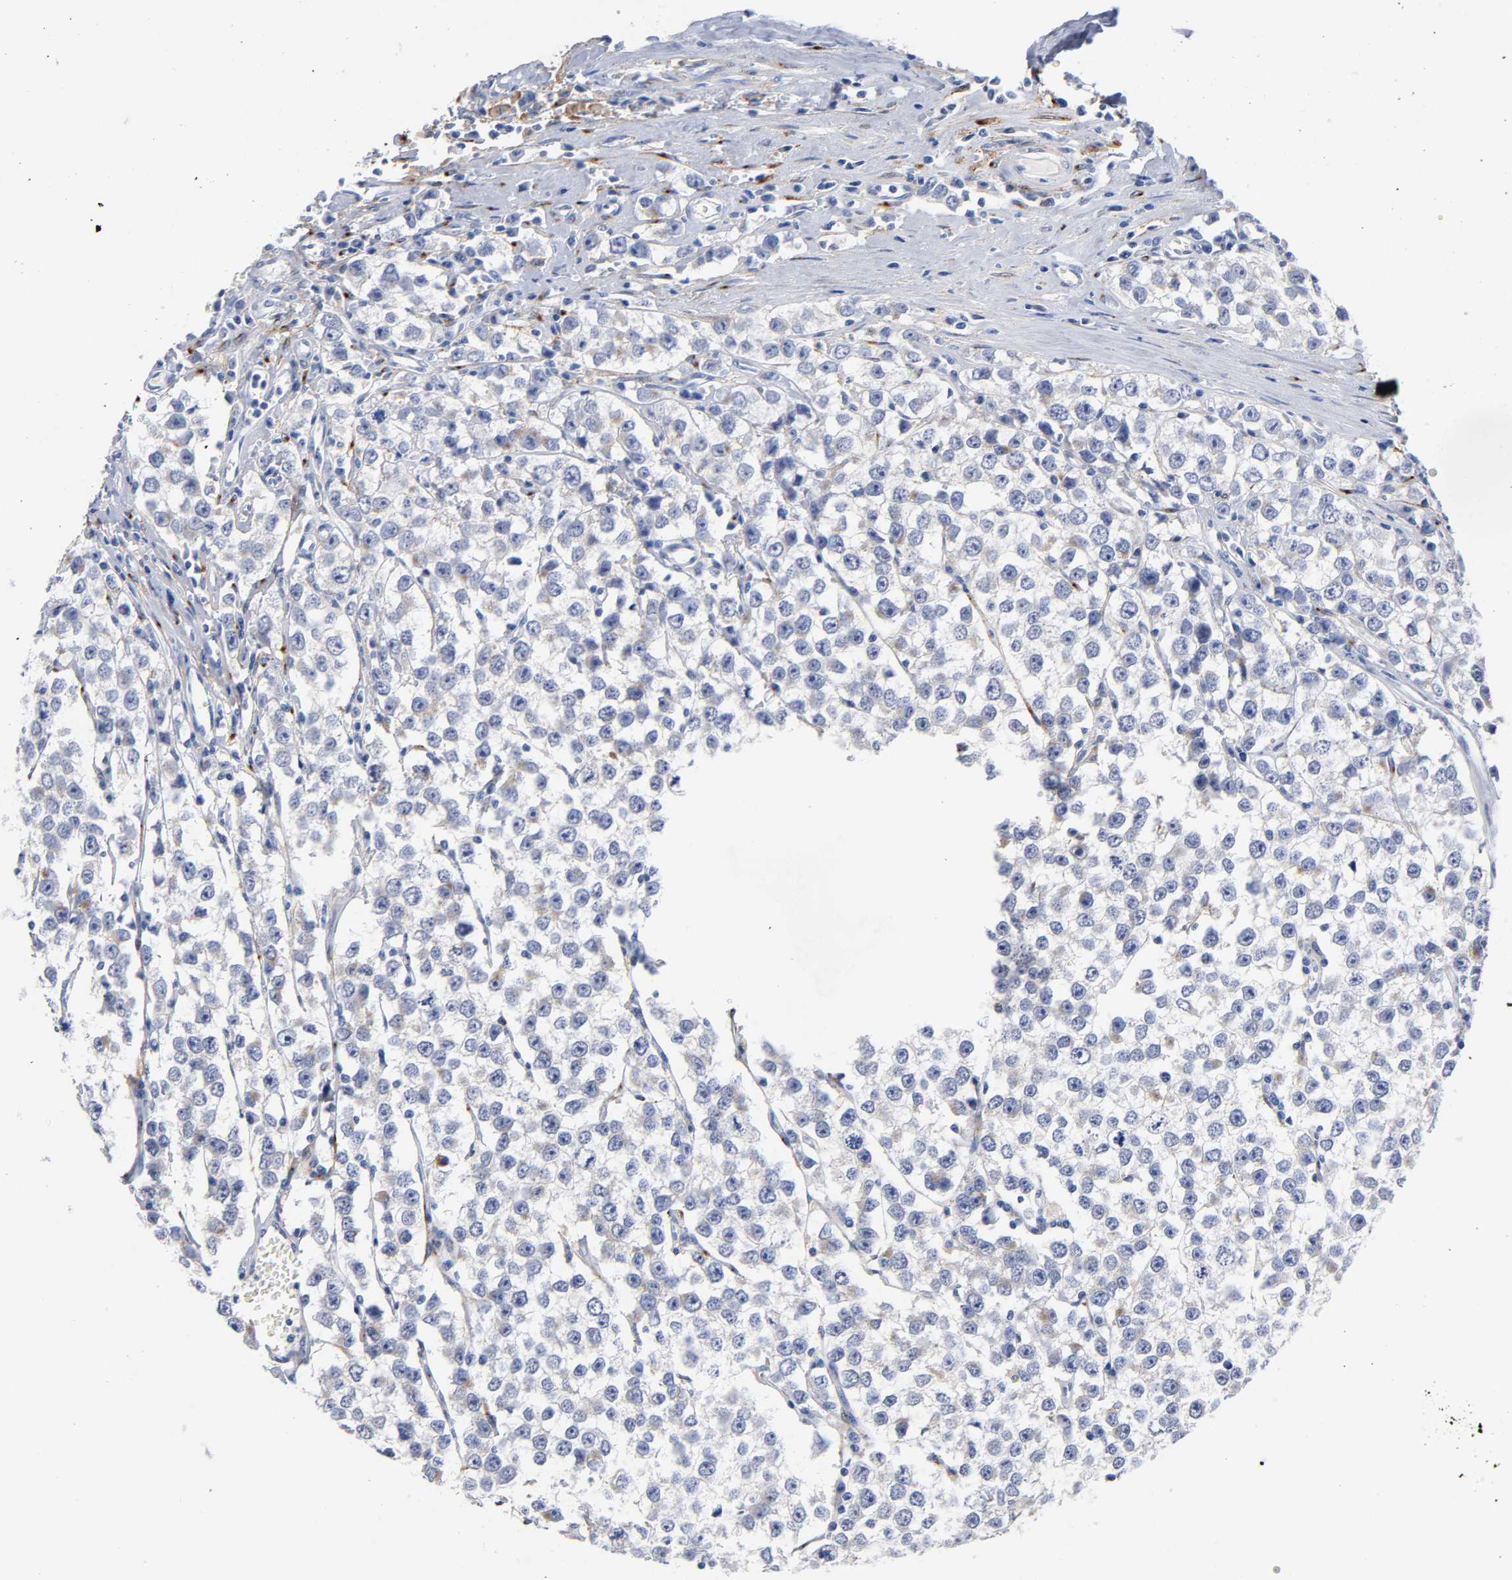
{"staining": {"intensity": "negative", "quantity": "none", "location": "none"}, "tissue": "testis cancer", "cell_type": "Tumor cells", "image_type": "cancer", "snomed": [{"axis": "morphology", "description": "Seminoma, NOS"}, {"axis": "morphology", "description": "Carcinoma, Embryonal, NOS"}, {"axis": "topography", "description": "Testis"}], "caption": "This is an IHC image of human testis seminoma. There is no staining in tumor cells.", "gene": "LRP1", "patient": {"sex": "male", "age": 52}}